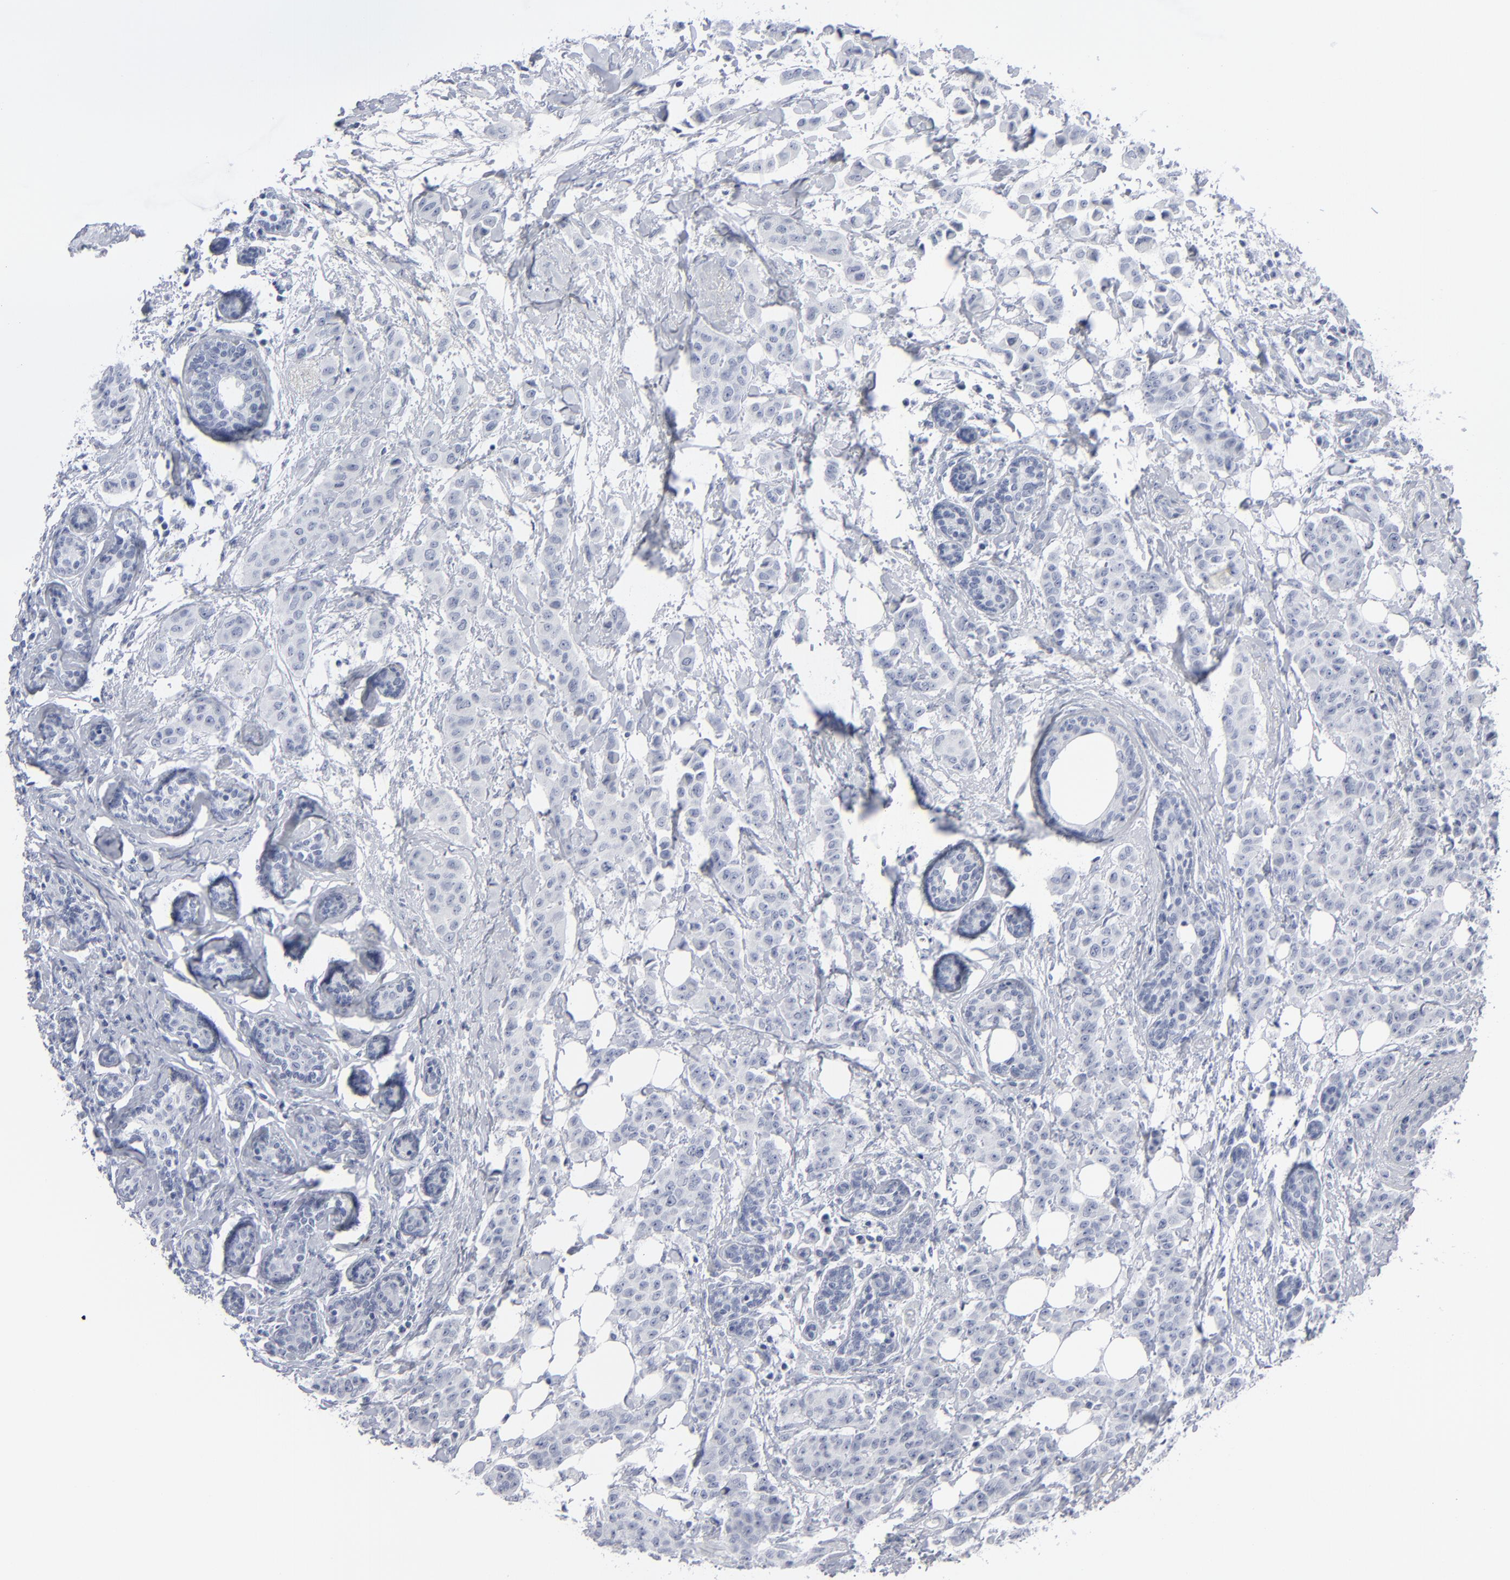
{"staining": {"intensity": "negative", "quantity": "none", "location": "none"}, "tissue": "breast cancer", "cell_type": "Tumor cells", "image_type": "cancer", "snomed": [{"axis": "morphology", "description": "Duct carcinoma"}, {"axis": "topography", "description": "Breast"}], "caption": "This is an IHC image of human invasive ductal carcinoma (breast). There is no positivity in tumor cells.", "gene": "MSLN", "patient": {"sex": "female", "age": 40}}